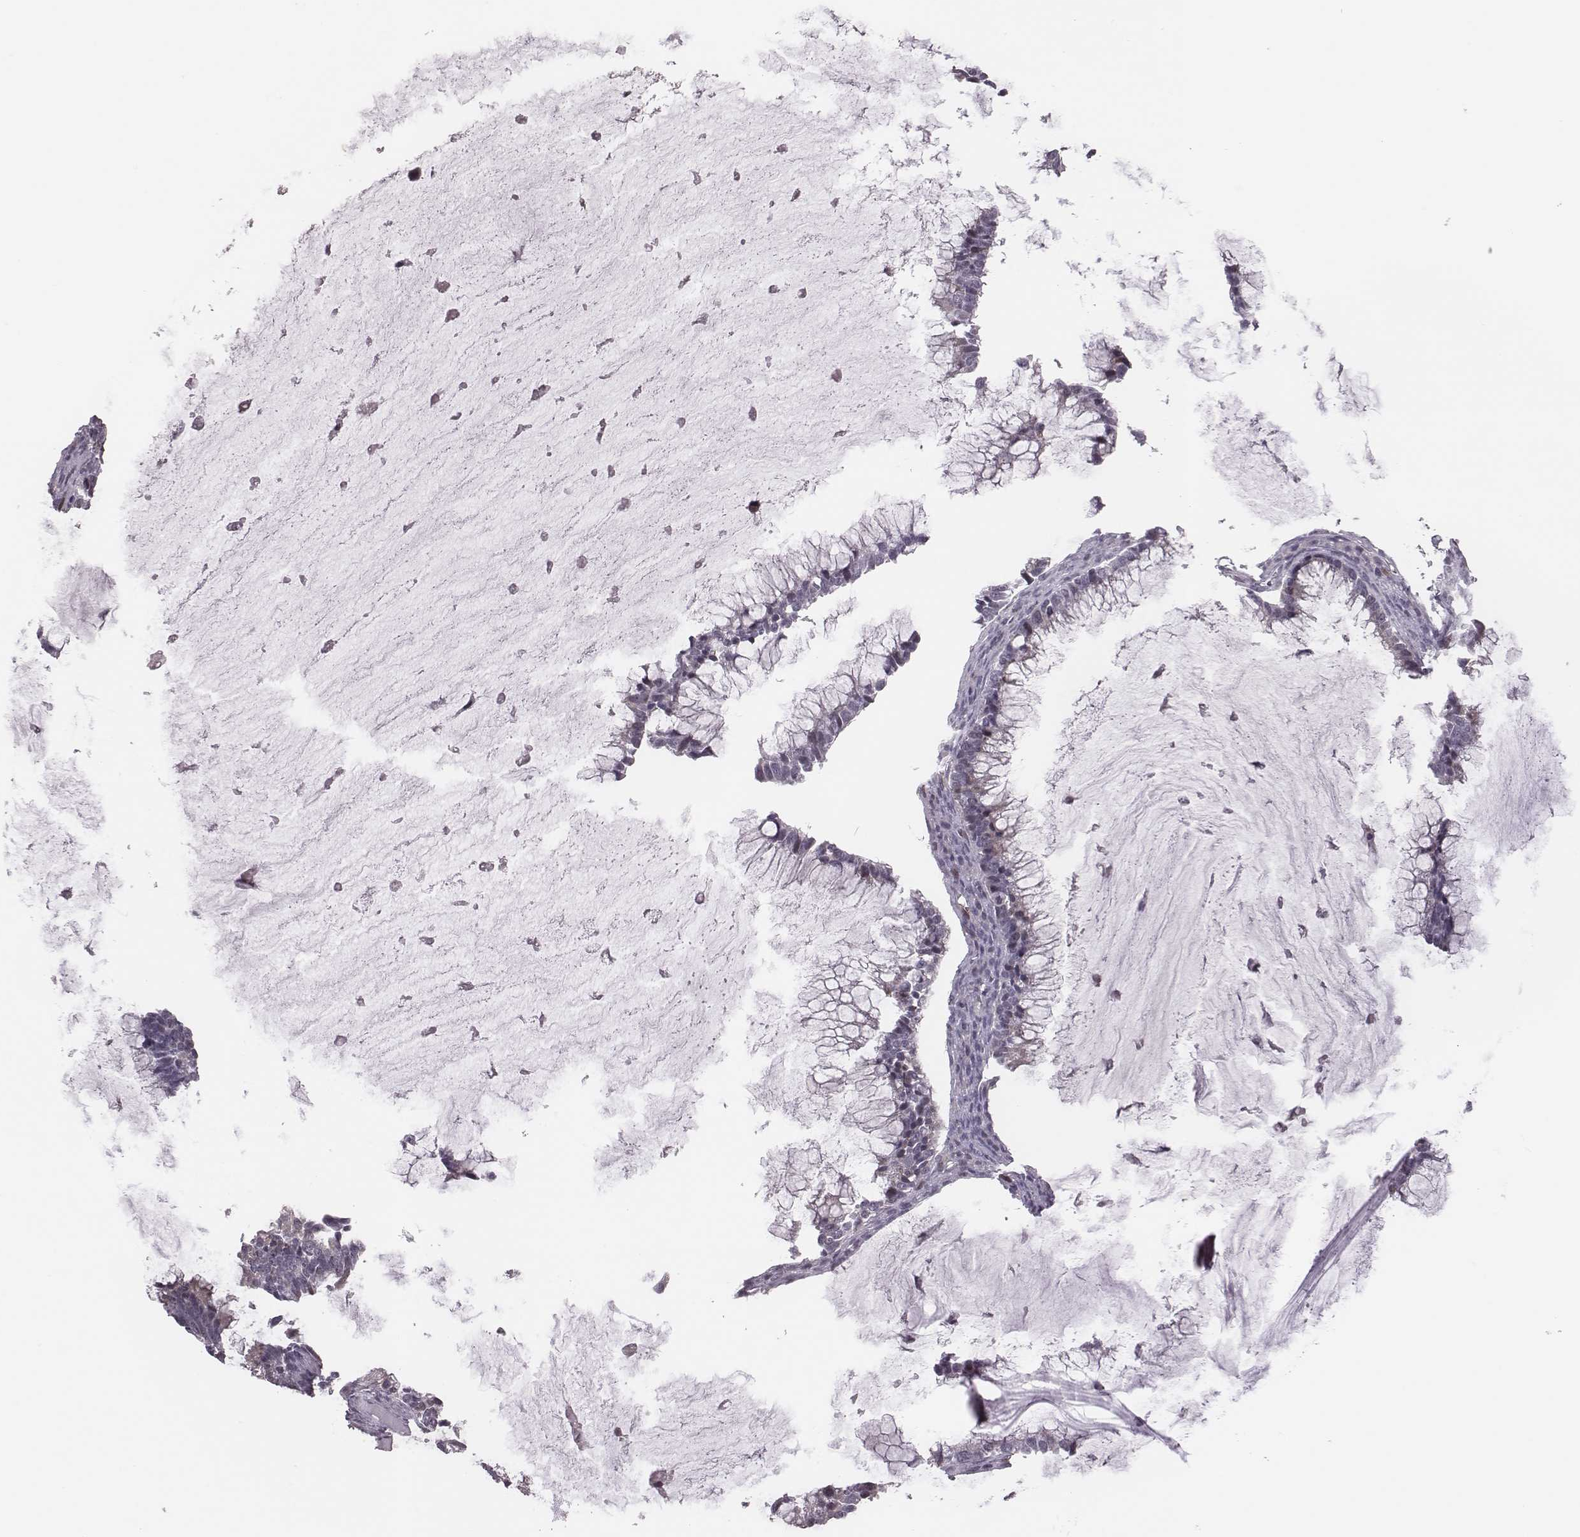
{"staining": {"intensity": "negative", "quantity": "none", "location": "none"}, "tissue": "ovarian cancer", "cell_type": "Tumor cells", "image_type": "cancer", "snomed": [{"axis": "morphology", "description": "Cystadenocarcinoma, mucinous, NOS"}, {"axis": "topography", "description": "Ovary"}], "caption": "Immunohistochemistry (IHC) of ovarian cancer (mucinous cystadenocarcinoma) demonstrates no staining in tumor cells.", "gene": "PBK", "patient": {"sex": "female", "age": 38}}